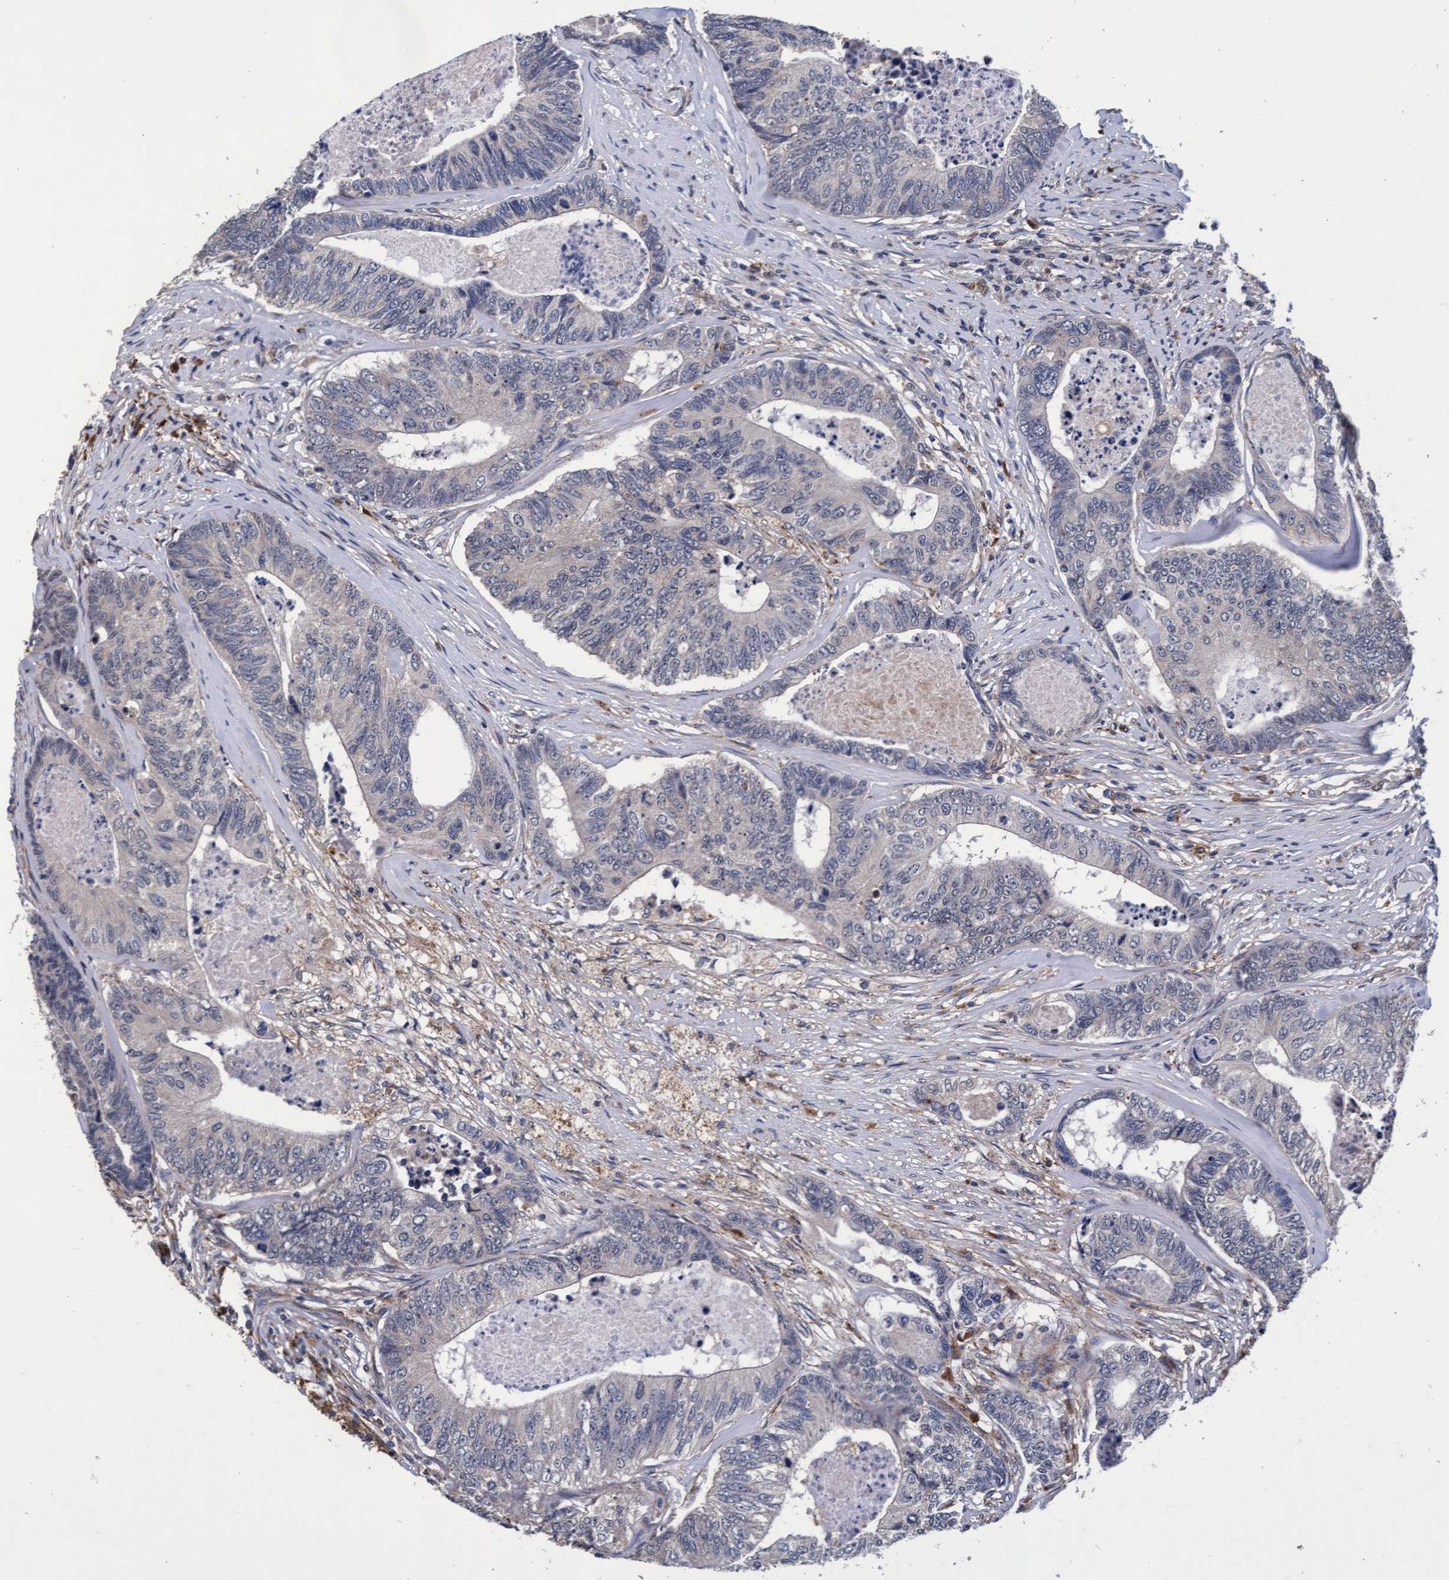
{"staining": {"intensity": "negative", "quantity": "none", "location": "none"}, "tissue": "colorectal cancer", "cell_type": "Tumor cells", "image_type": "cancer", "snomed": [{"axis": "morphology", "description": "Adenocarcinoma, NOS"}, {"axis": "topography", "description": "Colon"}], "caption": "High magnification brightfield microscopy of colorectal cancer stained with DAB (brown) and counterstained with hematoxylin (blue): tumor cells show no significant positivity.", "gene": "CPQ", "patient": {"sex": "female", "age": 67}}